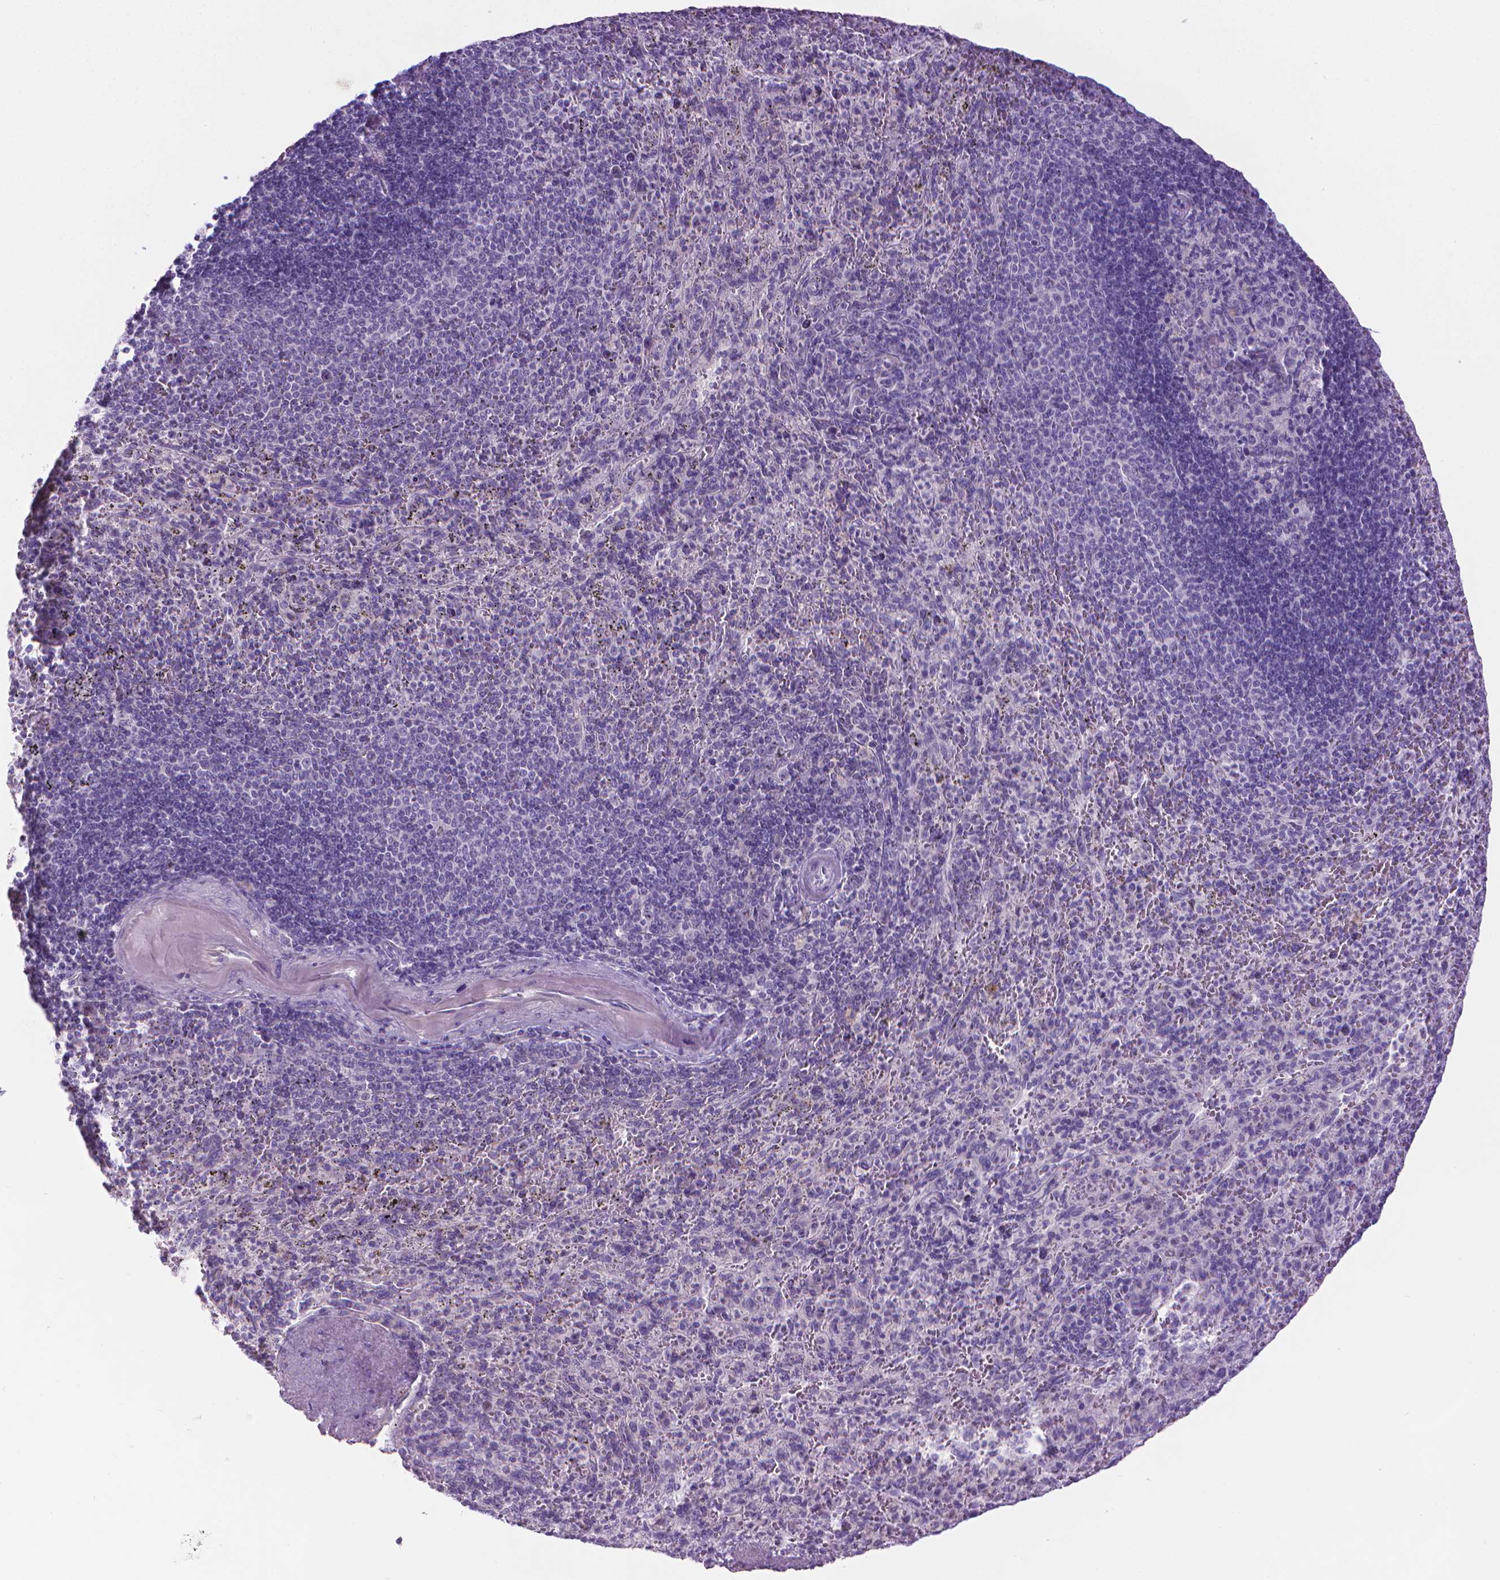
{"staining": {"intensity": "negative", "quantity": "none", "location": "none"}, "tissue": "spleen", "cell_type": "Cells in red pulp", "image_type": "normal", "snomed": [{"axis": "morphology", "description": "Normal tissue, NOS"}, {"axis": "topography", "description": "Spleen"}], "caption": "Immunohistochemistry (IHC) of benign spleen displays no expression in cells in red pulp.", "gene": "SPAG6", "patient": {"sex": "male", "age": 57}}